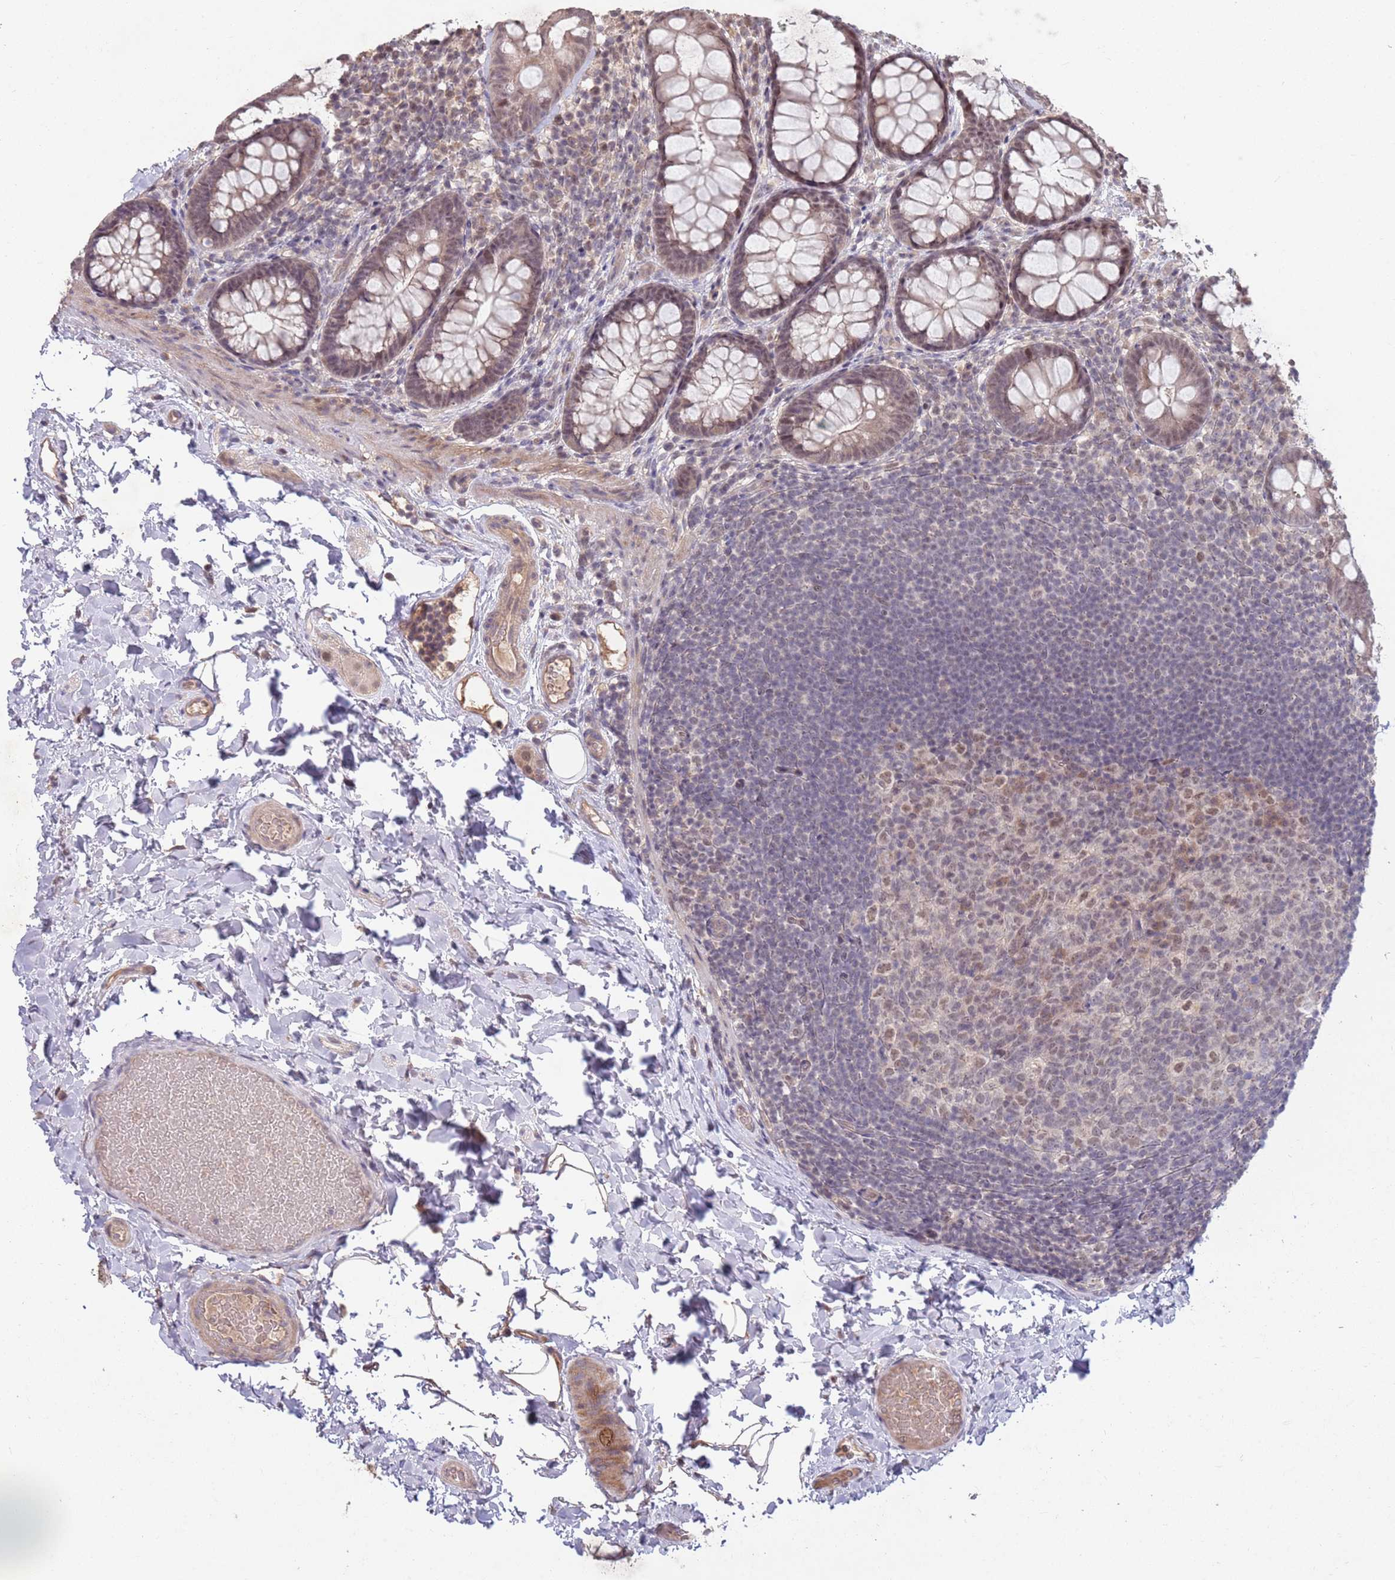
{"staining": {"intensity": "moderate", "quantity": ">75%", "location": "cytoplasmic/membranous"}, "tissue": "colon", "cell_type": "Endothelial cells", "image_type": "normal", "snomed": [{"axis": "morphology", "description": "Normal tissue, NOS"}, {"axis": "topography", "description": "Colon"}], "caption": "The photomicrograph shows a brown stain indicating the presence of a protein in the cytoplasmic/membranous of endothelial cells in colon. (Brightfield microscopy of DAB IHC at high magnification).", "gene": "MEI1", "patient": {"sex": "male", "age": 46}}